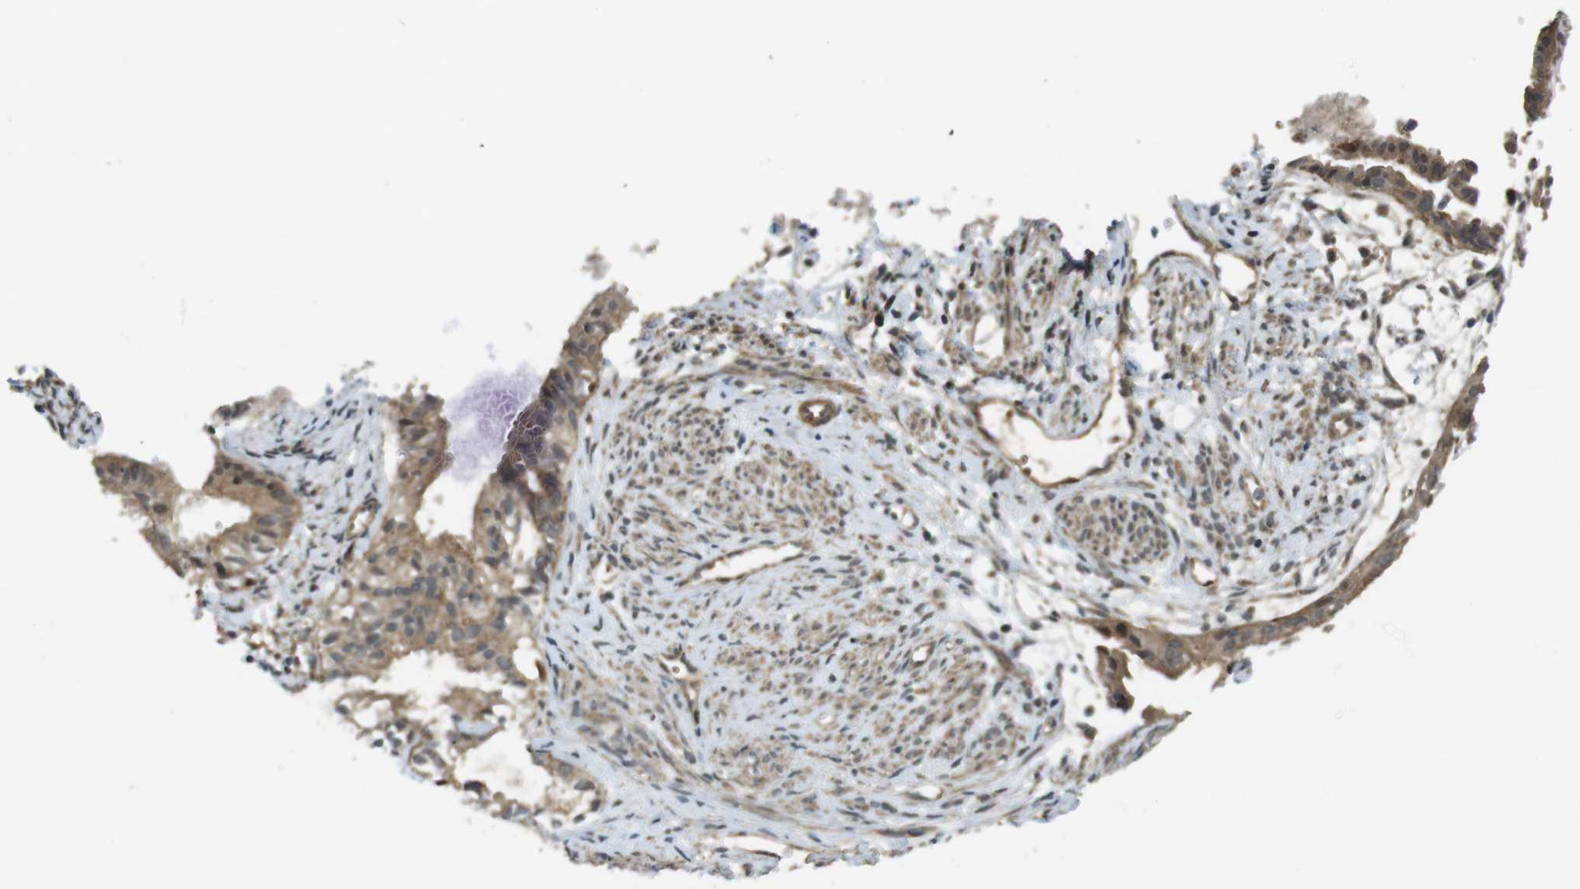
{"staining": {"intensity": "moderate", "quantity": ">75%", "location": "cytoplasmic/membranous"}, "tissue": "cervical cancer", "cell_type": "Tumor cells", "image_type": "cancer", "snomed": [{"axis": "morphology", "description": "Normal tissue, NOS"}, {"axis": "morphology", "description": "Adenocarcinoma, NOS"}, {"axis": "topography", "description": "Cervix"}, {"axis": "topography", "description": "Endometrium"}], "caption": "An immunohistochemistry image of tumor tissue is shown. Protein staining in brown labels moderate cytoplasmic/membranous positivity in cervical cancer (adenocarcinoma) within tumor cells.", "gene": "IFFO2", "patient": {"sex": "female", "age": 86}}